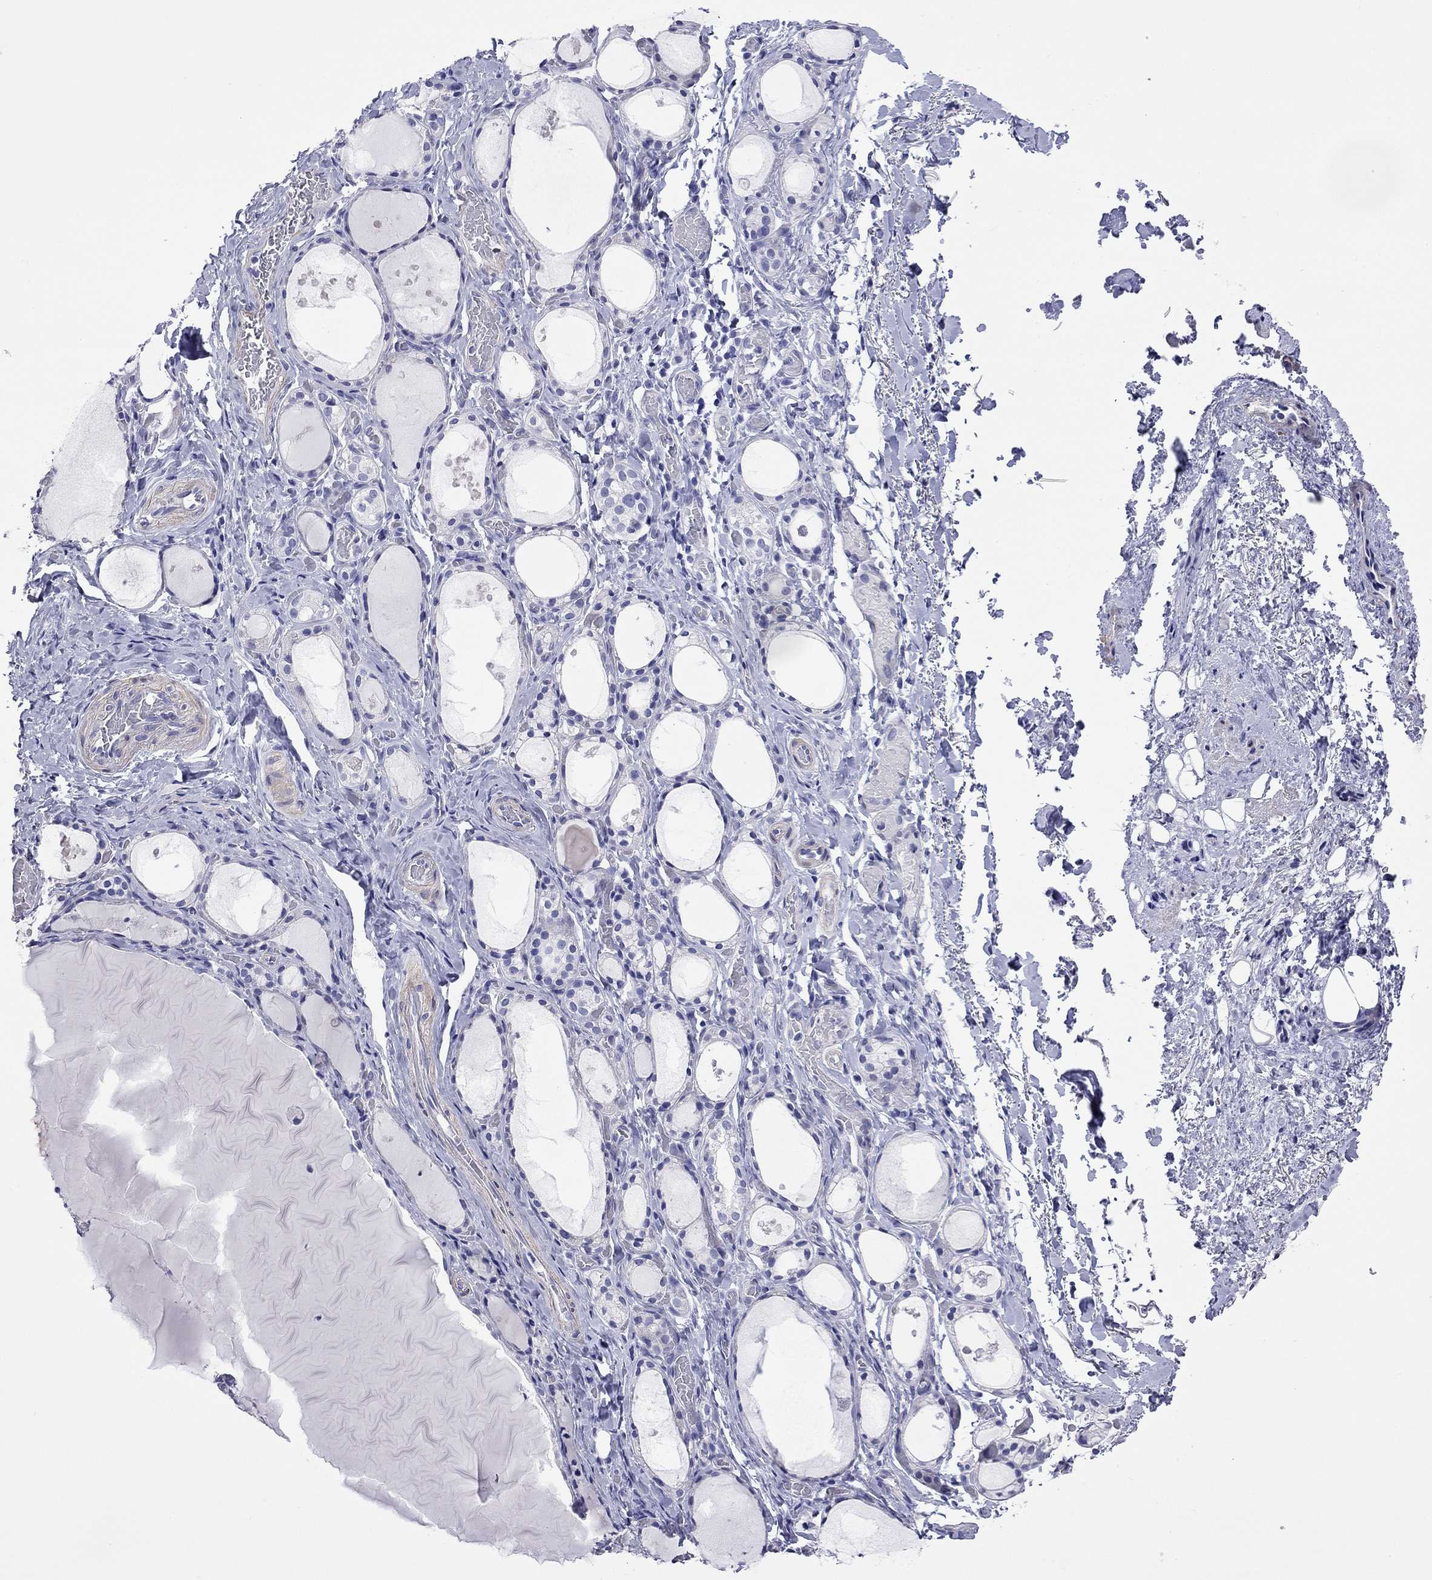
{"staining": {"intensity": "negative", "quantity": "none", "location": "none"}, "tissue": "thyroid gland", "cell_type": "Glandular cells", "image_type": "normal", "snomed": [{"axis": "morphology", "description": "Normal tissue, NOS"}, {"axis": "topography", "description": "Thyroid gland"}], "caption": "IHC of normal thyroid gland exhibits no positivity in glandular cells. (Immunohistochemistry, brightfield microscopy, high magnification).", "gene": "KIAA2012", "patient": {"sex": "male", "age": 68}}